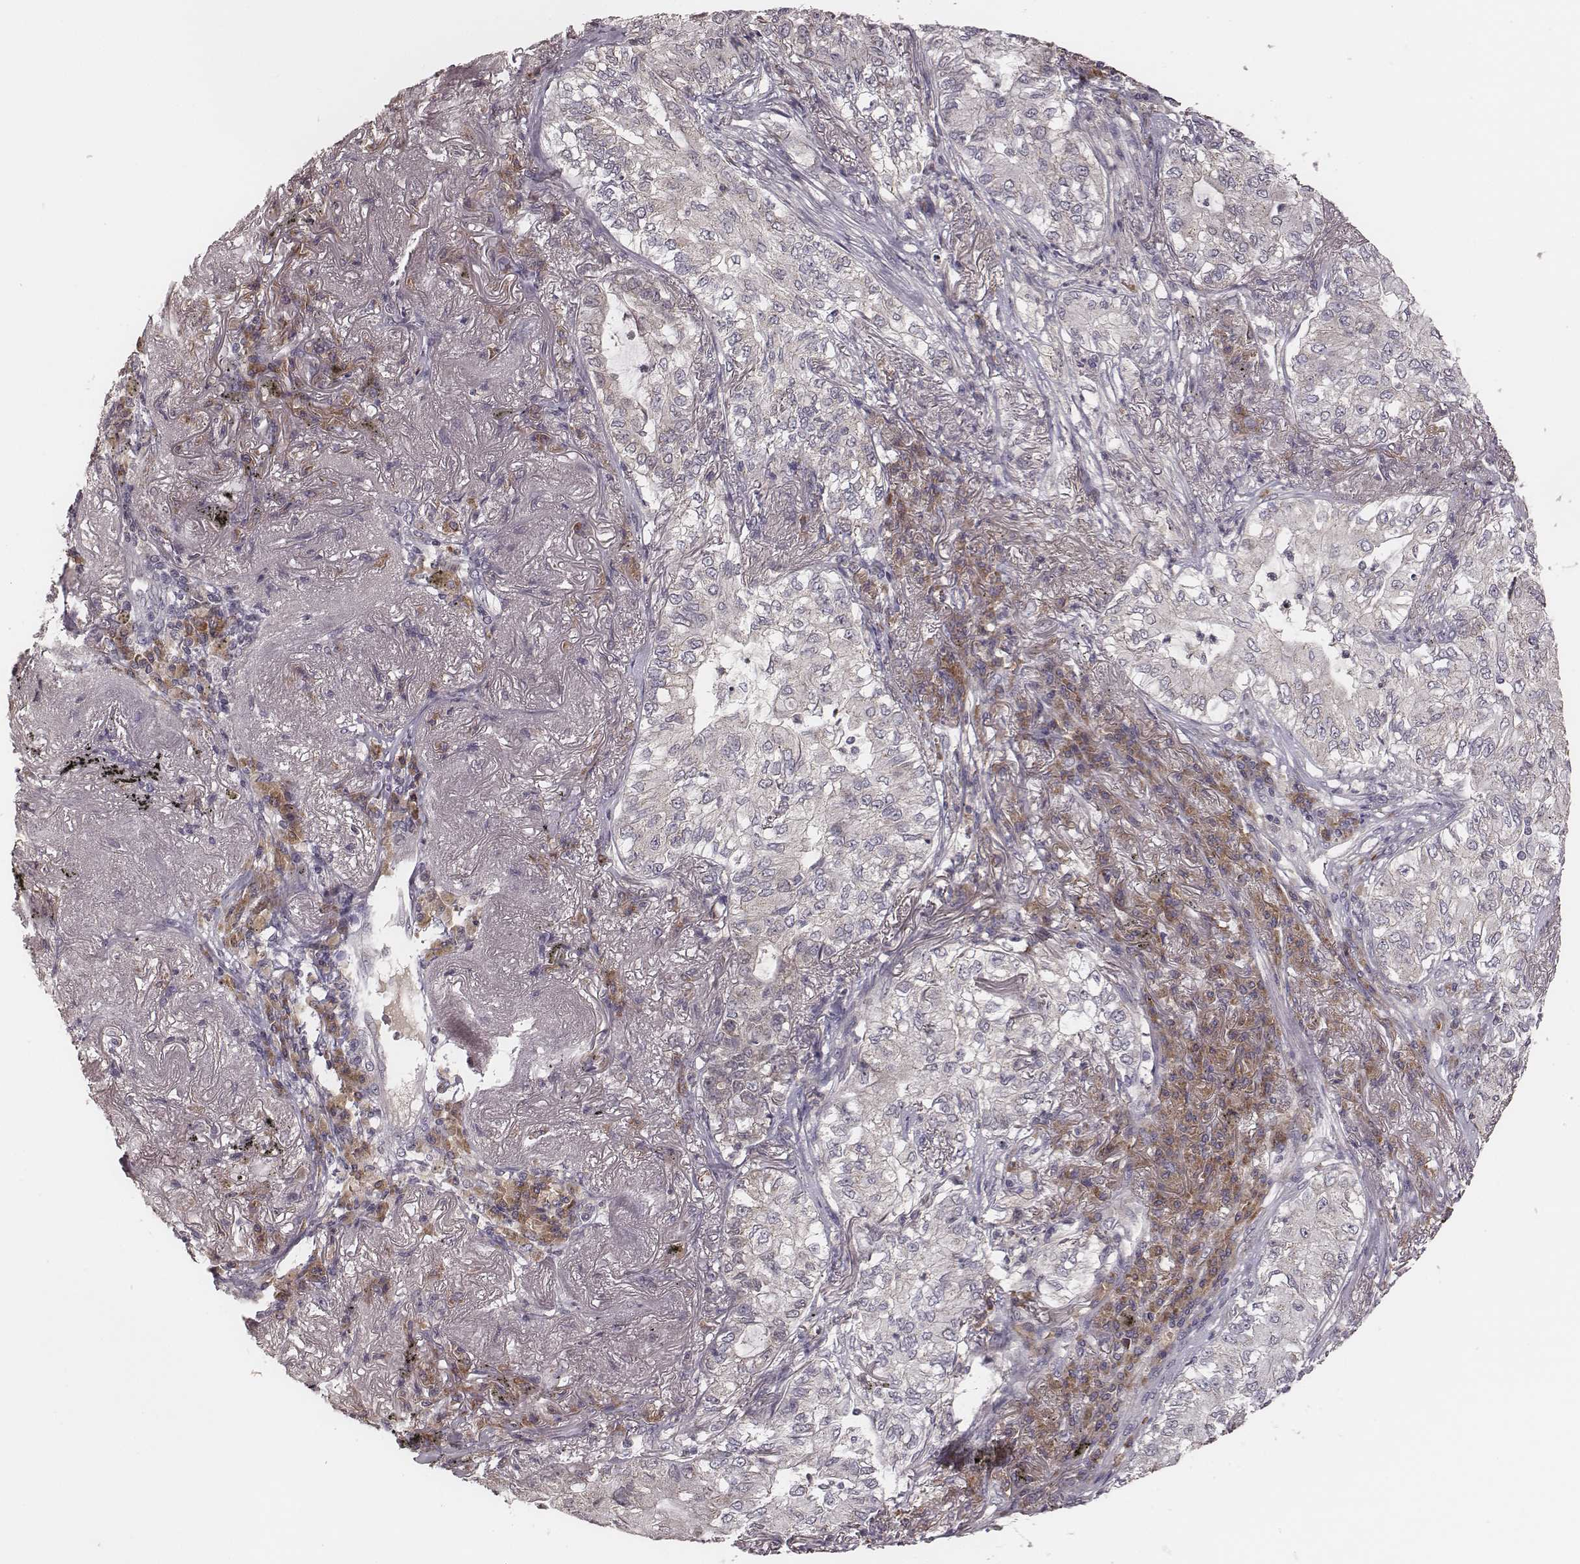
{"staining": {"intensity": "negative", "quantity": "none", "location": "none"}, "tissue": "lung cancer", "cell_type": "Tumor cells", "image_type": "cancer", "snomed": [{"axis": "morphology", "description": "Adenocarcinoma, NOS"}, {"axis": "topography", "description": "Lung"}], "caption": "An immunohistochemistry (IHC) image of lung adenocarcinoma is shown. There is no staining in tumor cells of lung adenocarcinoma.", "gene": "P2RX5", "patient": {"sex": "female", "age": 73}}